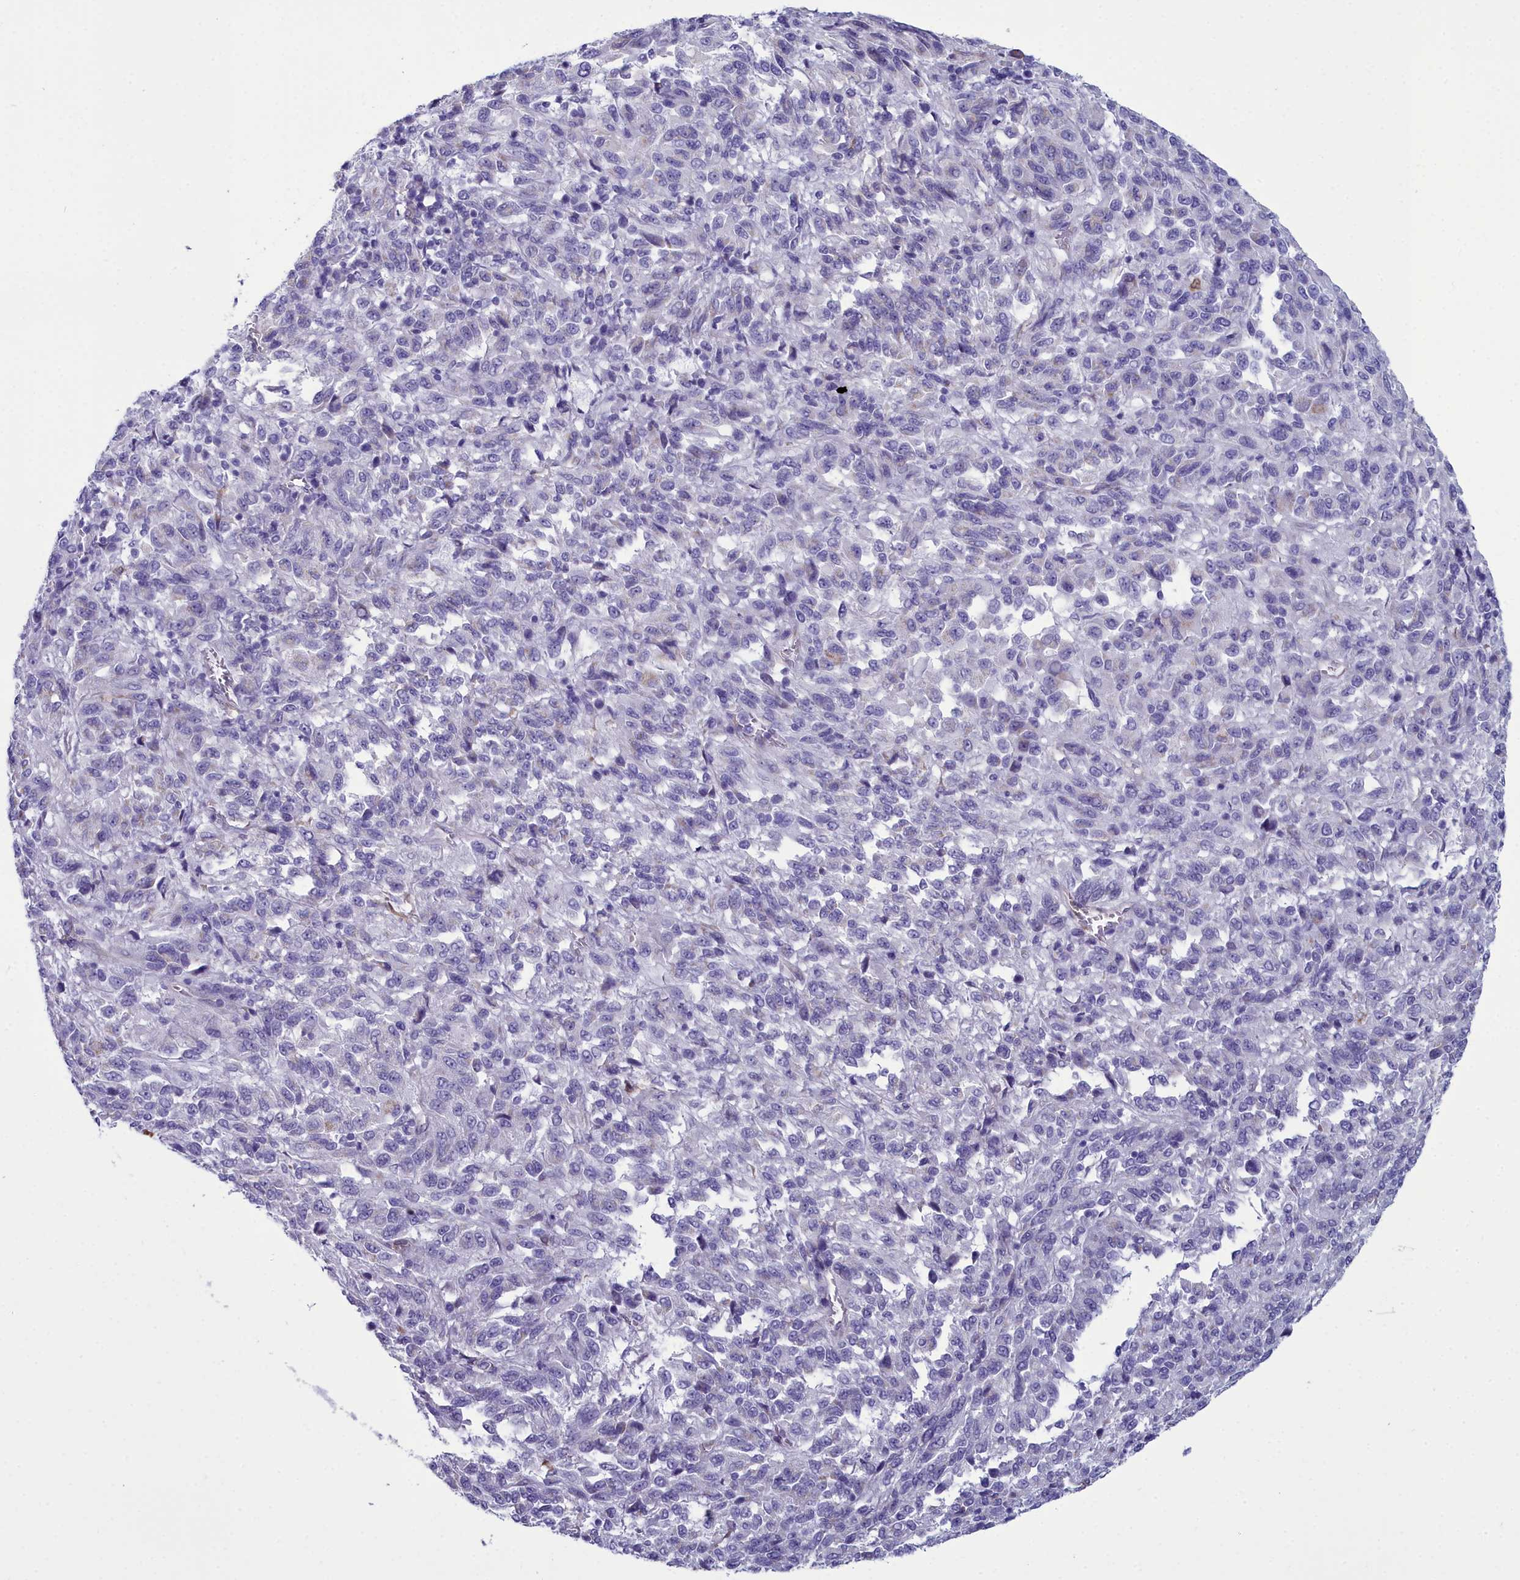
{"staining": {"intensity": "negative", "quantity": "none", "location": "none"}, "tissue": "melanoma", "cell_type": "Tumor cells", "image_type": "cancer", "snomed": [{"axis": "morphology", "description": "Malignant melanoma, Metastatic site"}, {"axis": "topography", "description": "Lung"}], "caption": "Immunohistochemical staining of melanoma shows no significant expression in tumor cells.", "gene": "PPP1R14A", "patient": {"sex": "male", "age": 64}}